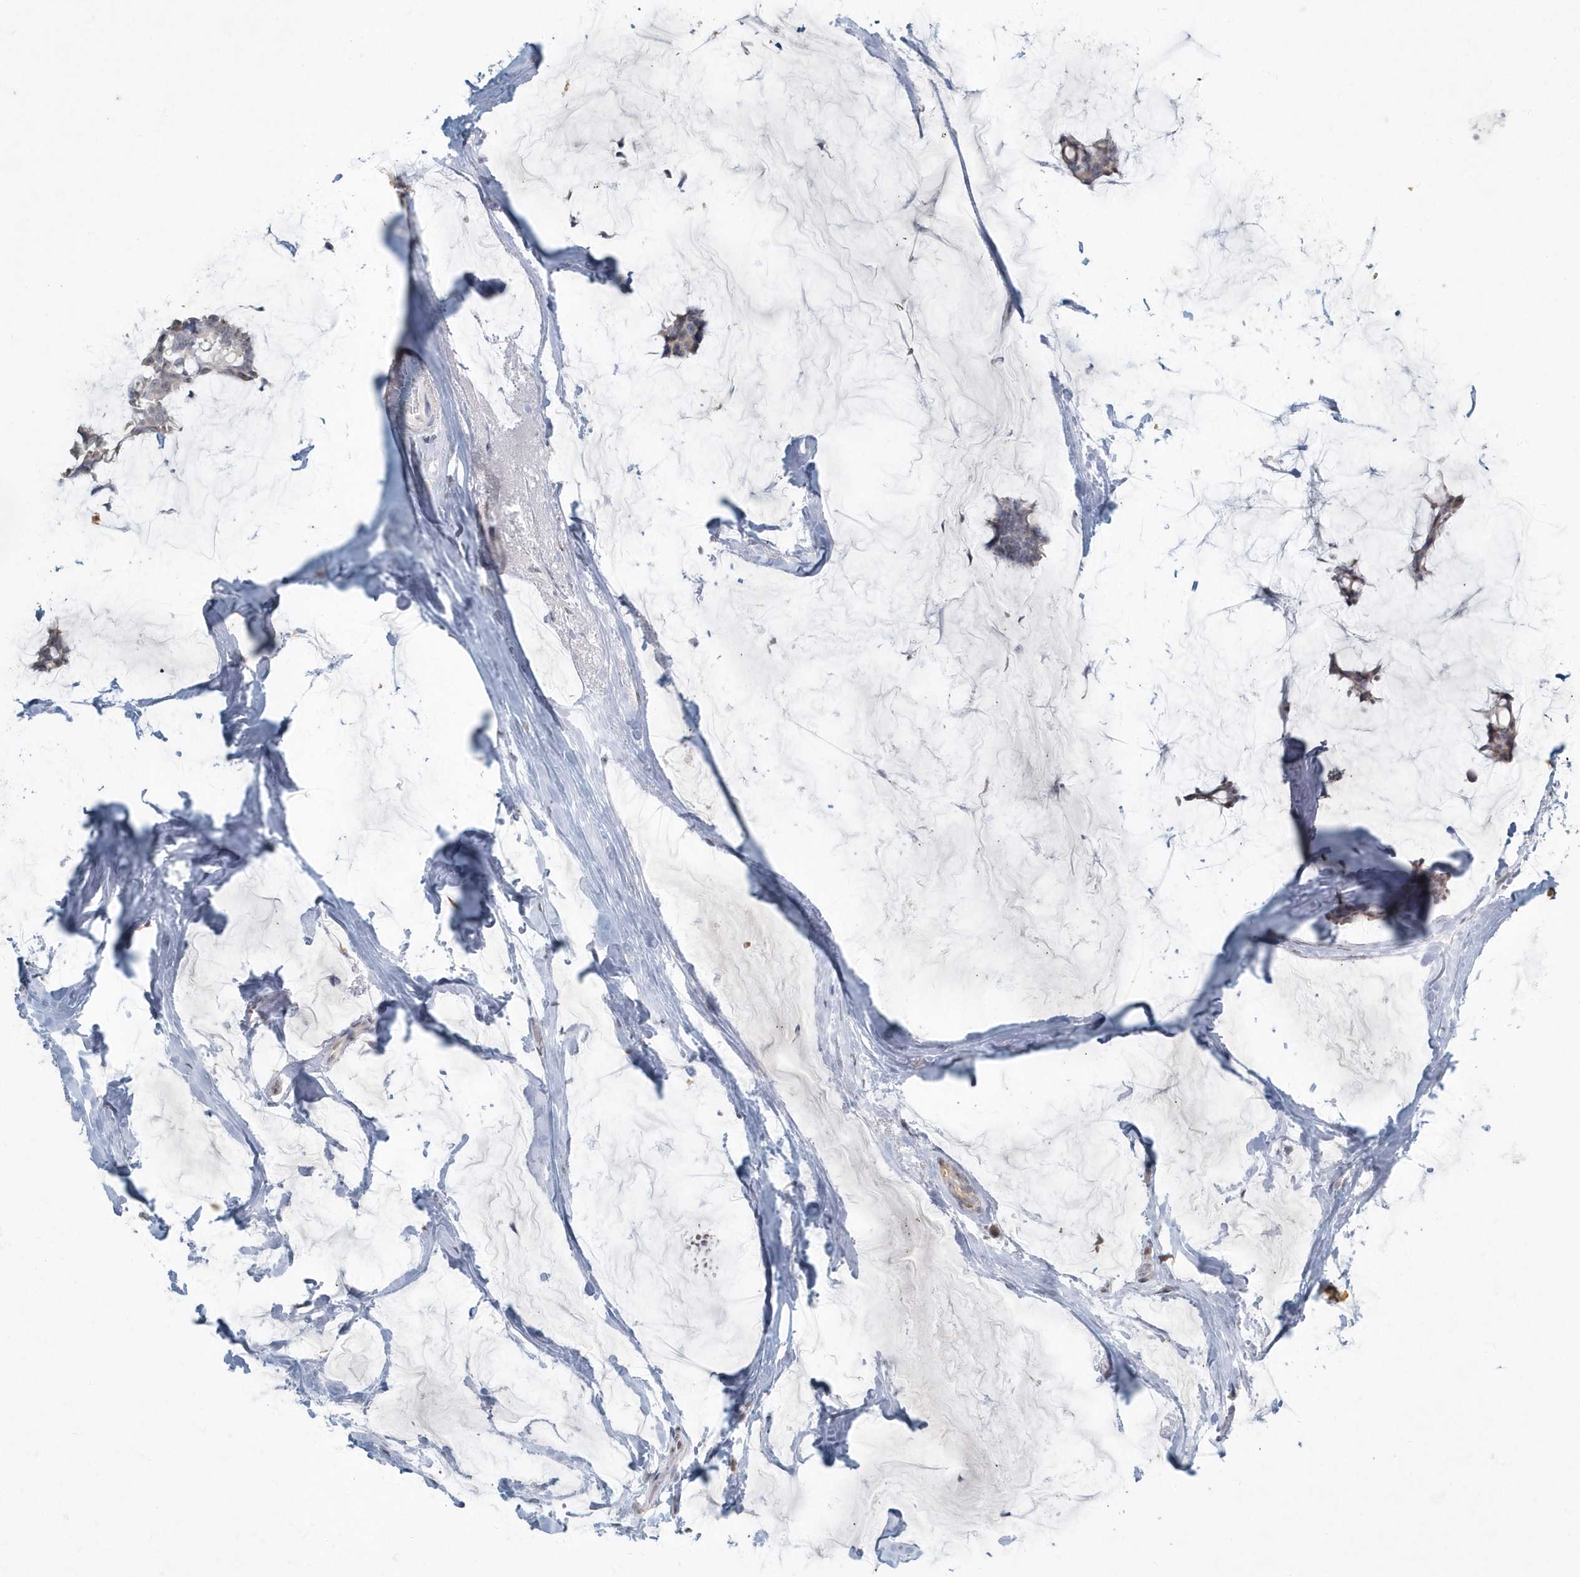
{"staining": {"intensity": "weak", "quantity": "25%-75%", "location": "cytoplasmic/membranous"}, "tissue": "breast cancer", "cell_type": "Tumor cells", "image_type": "cancer", "snomed": [{"axis": "morphology", "description": "Duct carcinoma"}, {"axis": "topography", "description": "Breast"}], "caption": "The image demonstrates staining of breast cancer, revealing weak cytoplasmic/membranous protein staining (brown color) within tumor cells. The staining is performed using DAB brown chromogen to label protein expression. The nuclei are counter-stained blue using hematoxylin.", "gene": "MYOT", "patient": {"sex": "female", "age": 93}}